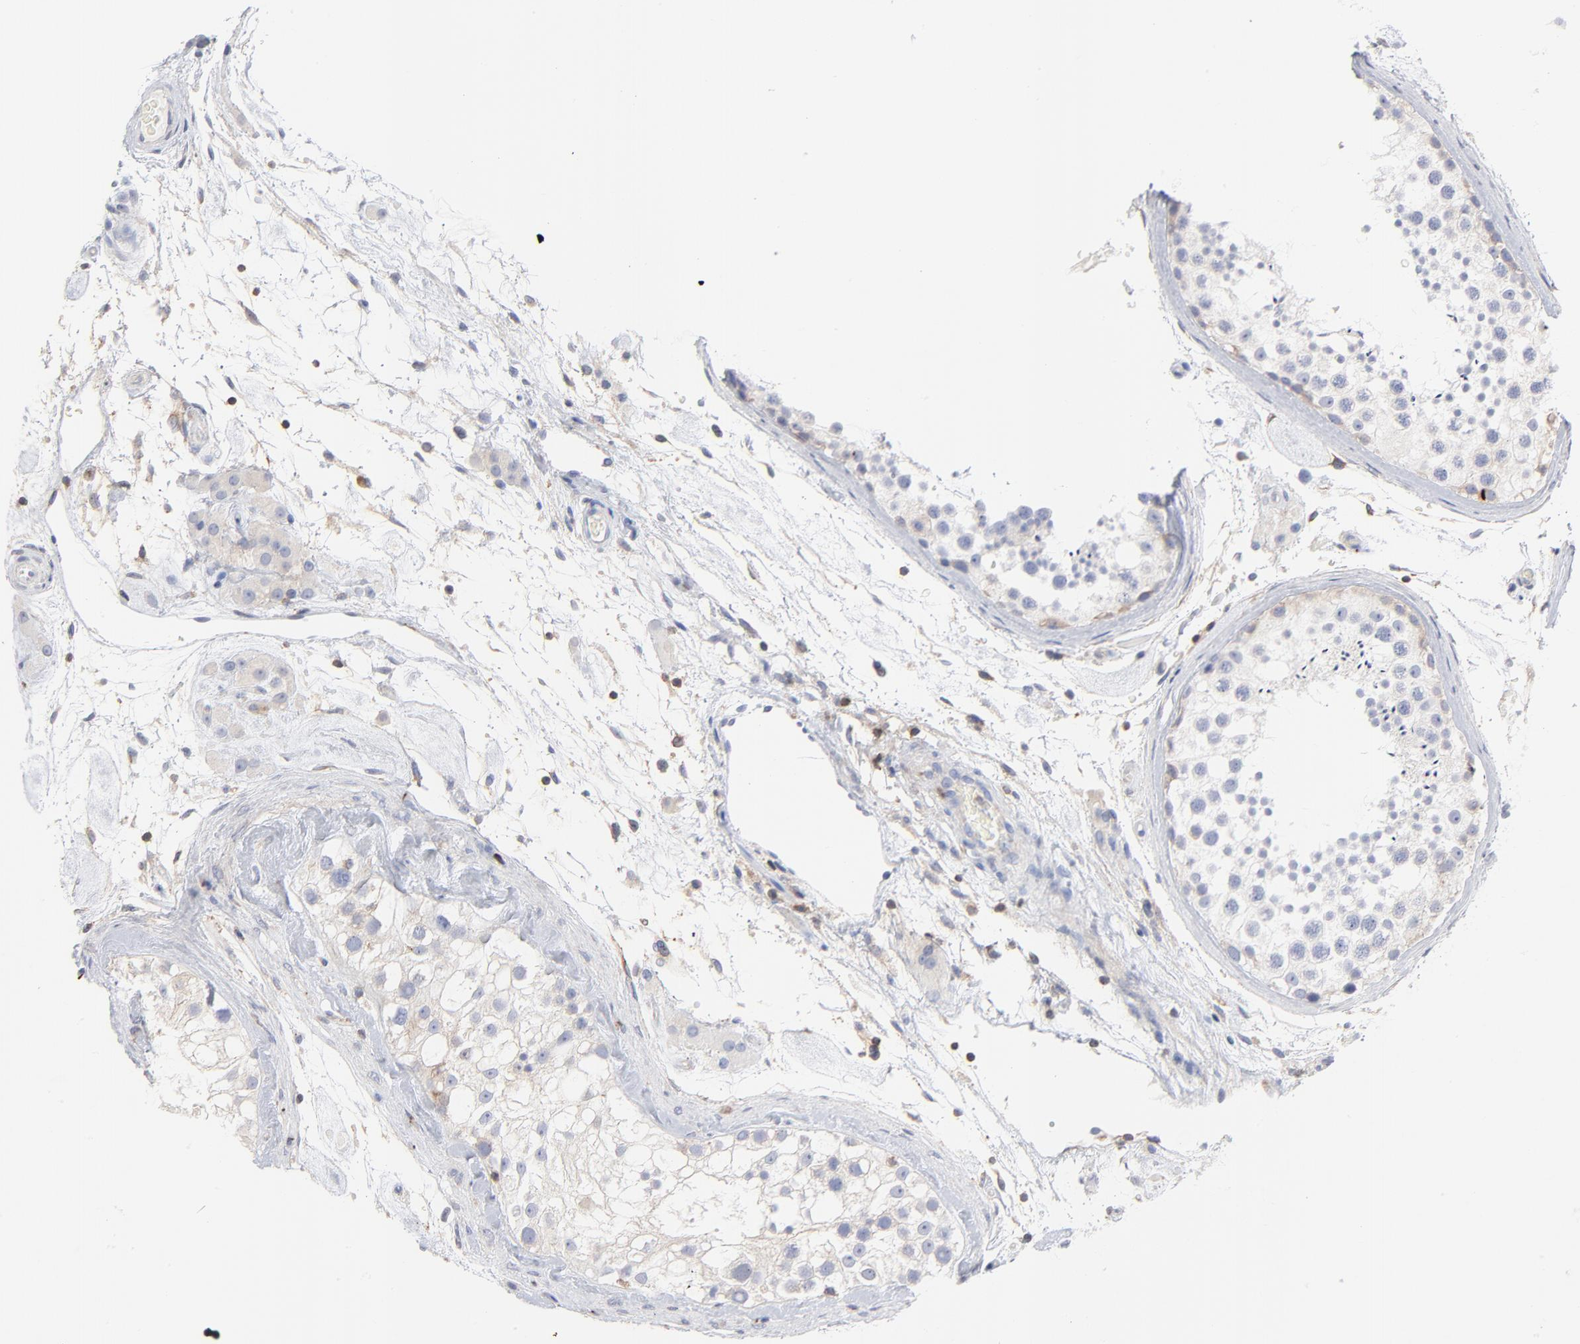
{"staining": {"intensity": "negative", "quantity": "none", "location": "none"}, "tissue": "testis", "cell_type": "Cells in seminiferous ducts", "image_type": "normal", "snomed": [{"axis": "morphology", "description": "Normal tissue, NOS"}, {"axis": "topography", "description": "Testis"}], "caption": "Immunohistochemistry image of benign testis: testis stained with DAB shows no significant protein staining in cells in seminiferous ducts. The staining is performed using DAB (3,3'-diaminobenzidine) brown chromogen with nuclei counter-stained in using hematoxylin.", "gene": "SEPTIN11", "patient": {"sex": "male", "age": 46}}